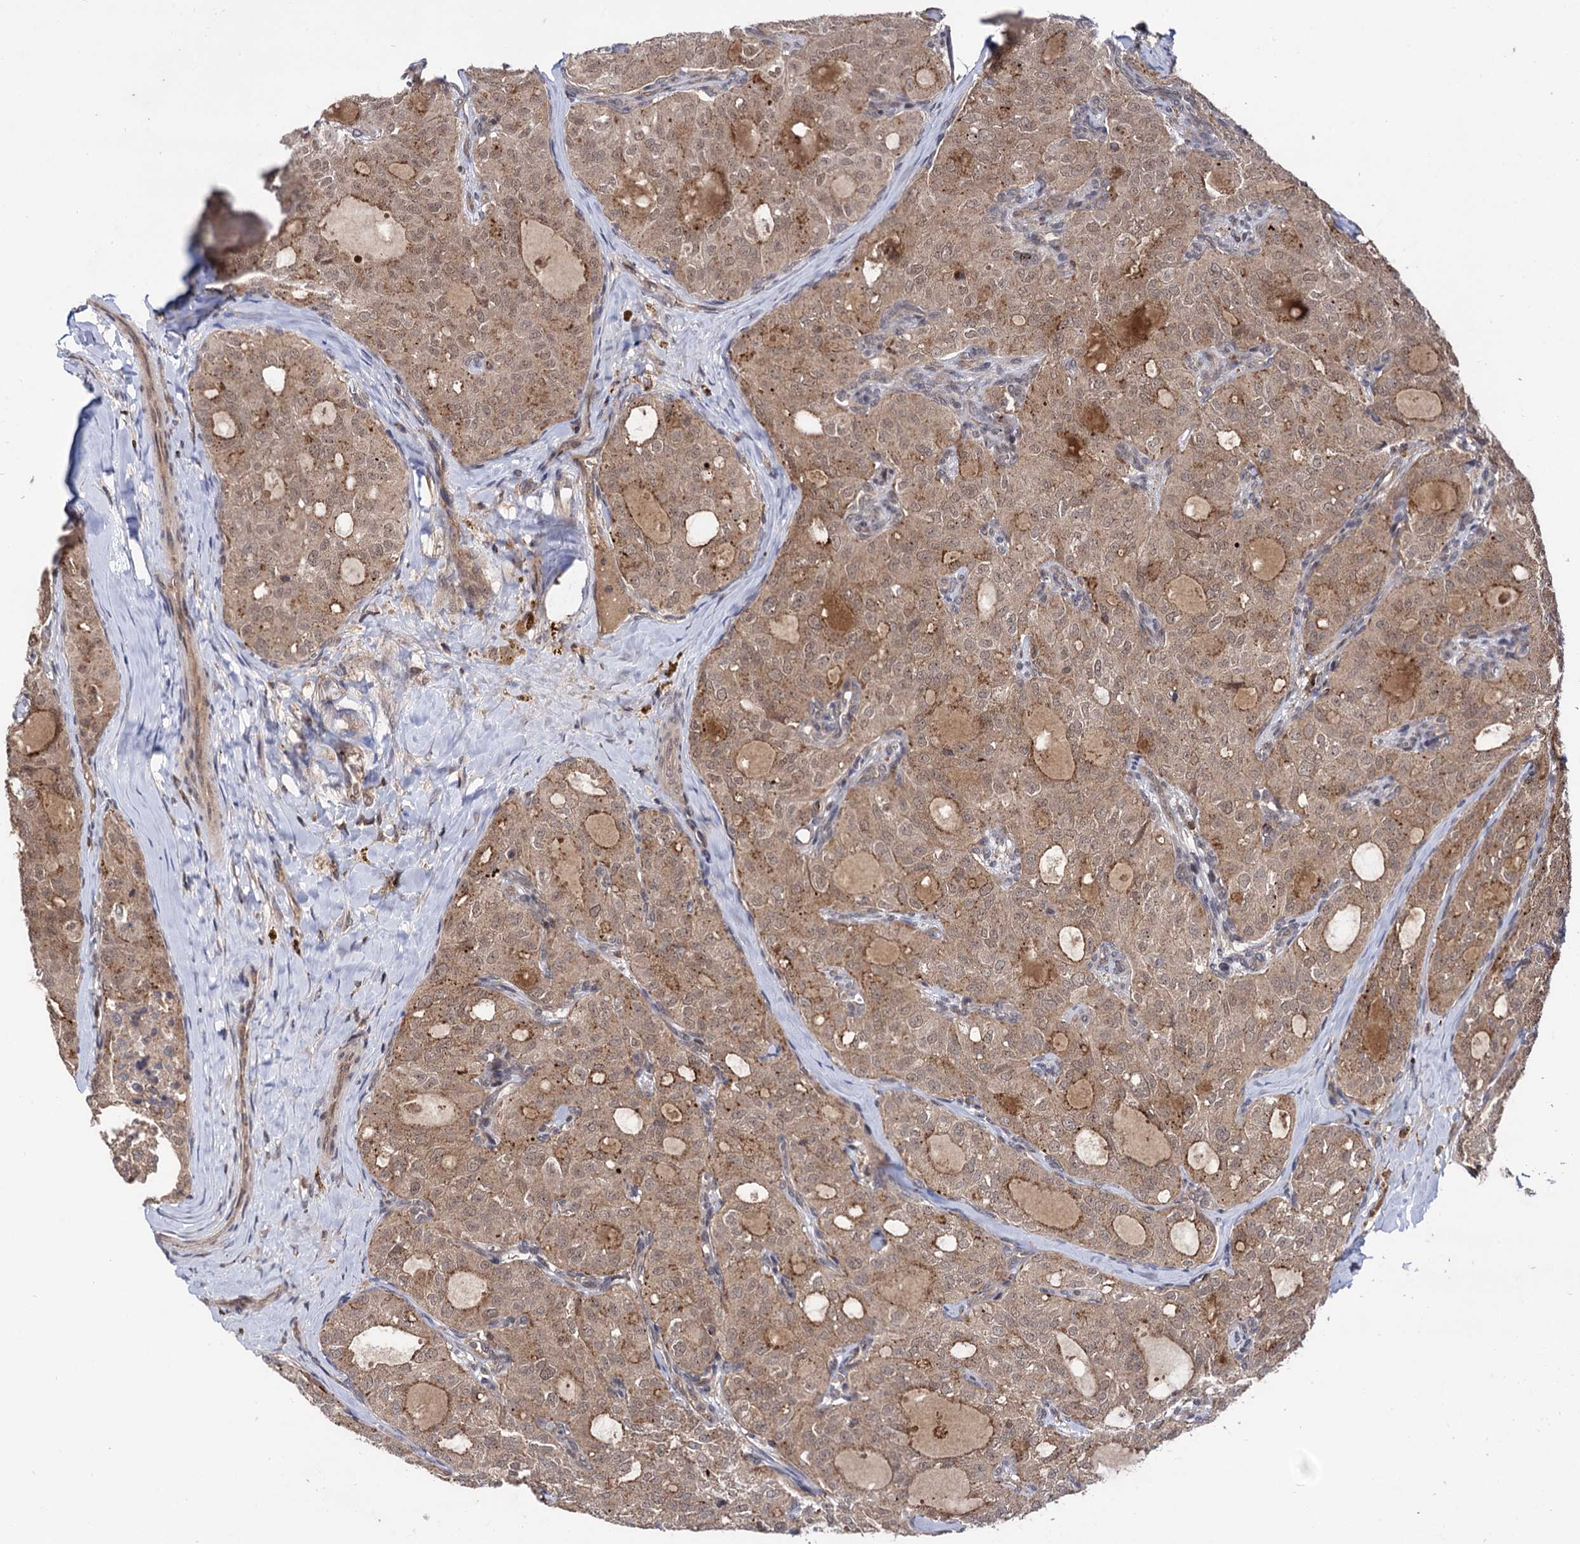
{"staining": {"intensity": "moderate", "quantity": ">75%", "location": "cytoplasmic/membranous"}, "tissue": "thyroid cancer", "cell_type": "Tumor cells", "image_type": "cancer", "snomed": [{"axis": "morphology", "description": "Follicular adenoma carcinoma, NOS"}, {"axis": "topography", "description": "Thyroid gland"}], "caption": "Thyroid follicular adenoma carcinoma stained for a protein reveals moderate cytoplasmic/membranous positivity in tumor cells.", "gene": "MICAL2", "patient": {"sex": "male", "age": 75}}